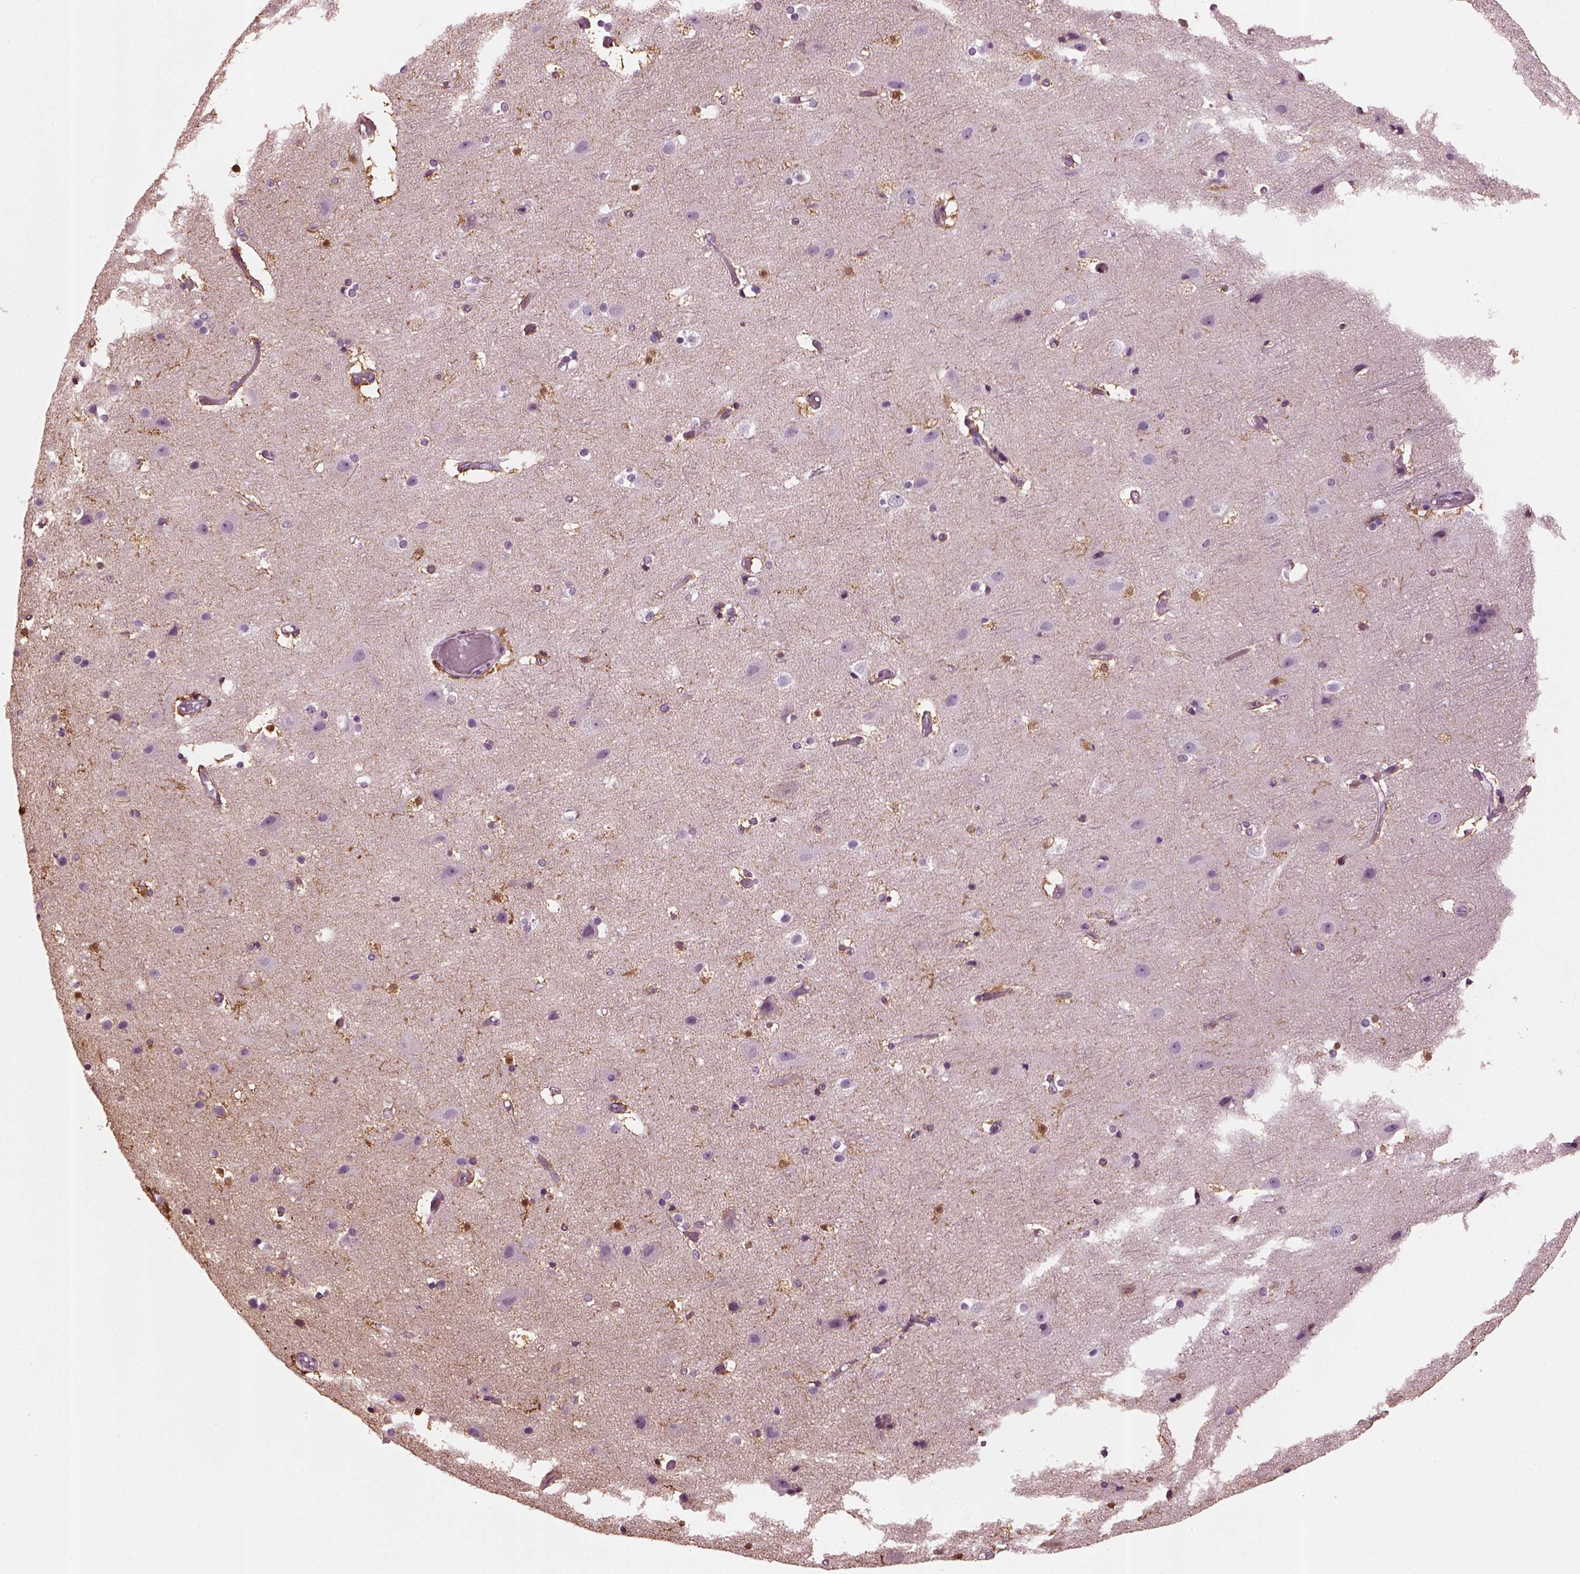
{"staining": {"intensity": "negative", "quantity": "none", "location": "none"}, "tissue": "cerebral cortex", "cell_type": "Endothelial cells", "image_type": "normal", "snomed": [{"axis": "morphology", "description": "Normal tissue, NOS"}, {"axis": "topography", "description": "Cerebral cortex"}], "caption": "Protein analysis of unremarkable cerebral cortex reveals no significant expression in endothelial cells. The staining was performed using DAB (3,3'-diaminobenzidine) to visualize the protein expression in brown, while the nuclei were stained in blue with hematoxylin (Magnification: 20x).", "gene": "SLC6A17", "patient": {"sex": "female", "age": 52}}